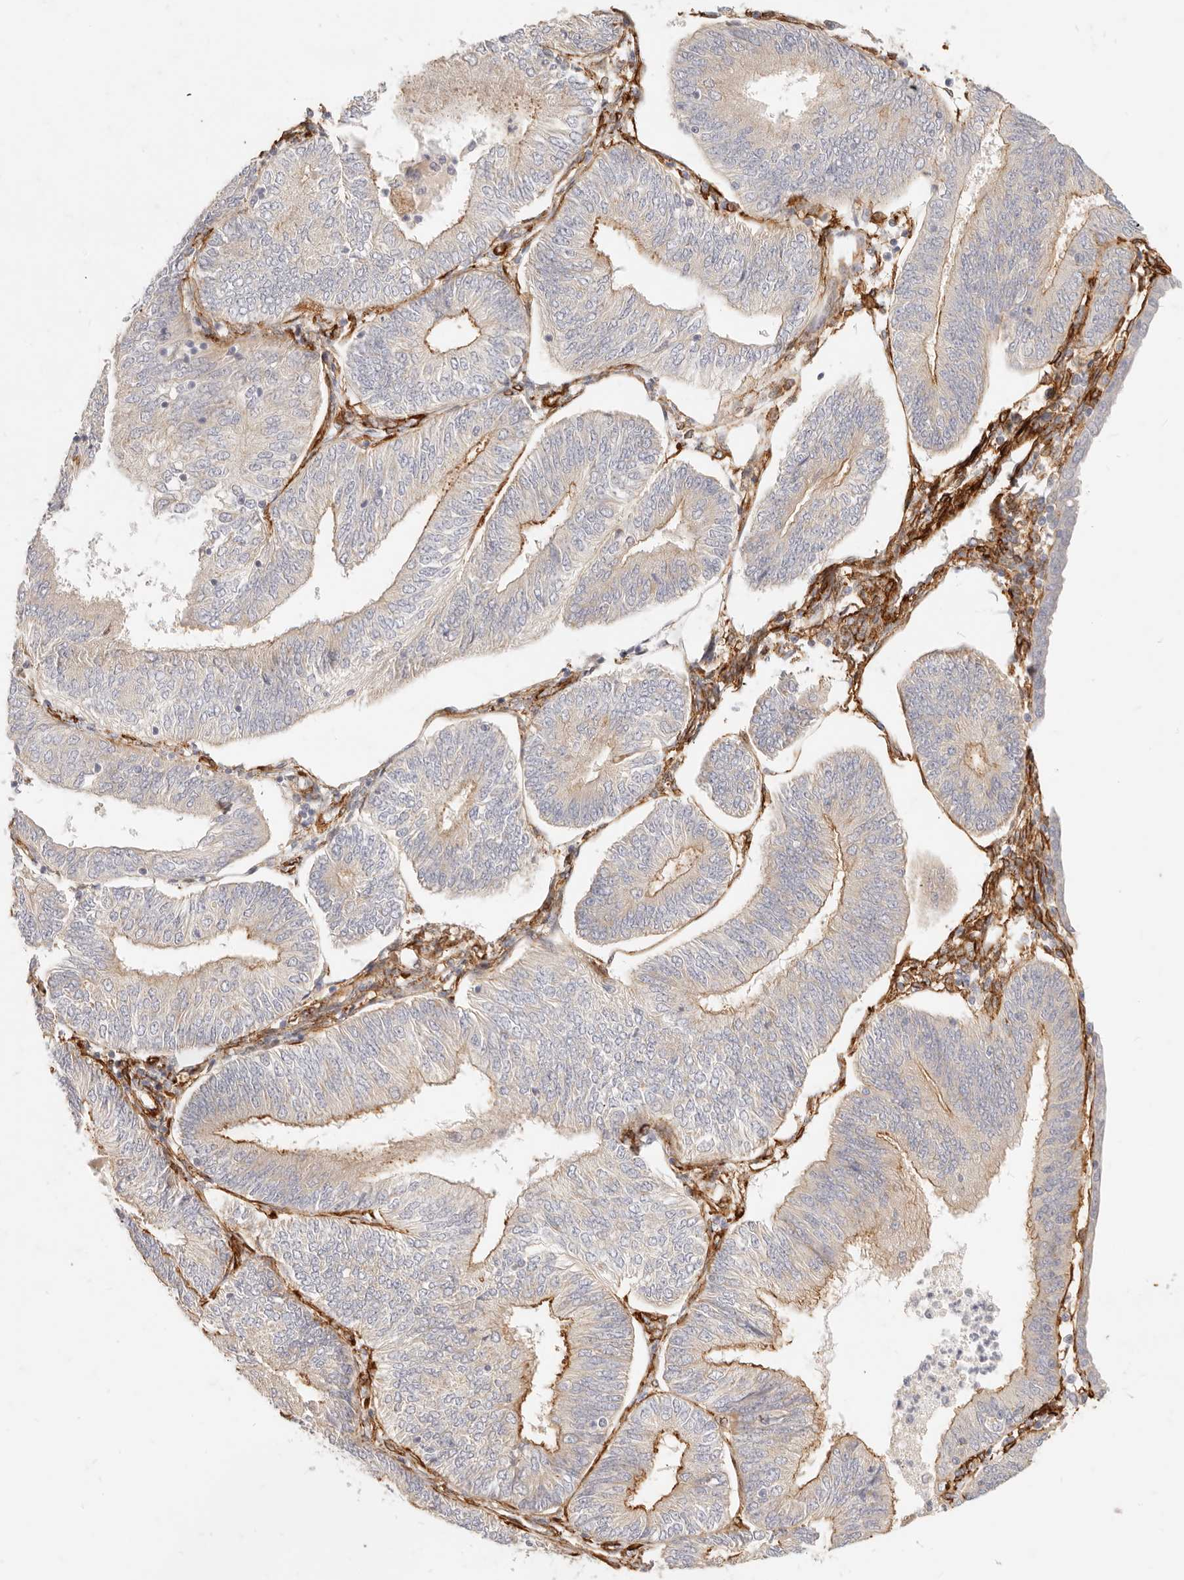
{"staining": {"intensity": "moderate", "quantity": "<25%", "location": "cytoplasmic/membranous"}, "tissue": "endometrial cancer", "cell_type": "Tumor cells", "image_type": "cancer", "snomed": [{"axis": "morphology", "description": "Adenocarcinoma, NOS"}, {"axis": "topography", "description": "Endometrium"}], "caption": "Protein staining by immunohistochemistry (IHC) shows moderate cytoplasmic/membranous staining in about <25% of tumor cells in endometrial adenocarcinoma.", "gene": "TMTC2", "patient": {"sex": "female", "age": 58}}